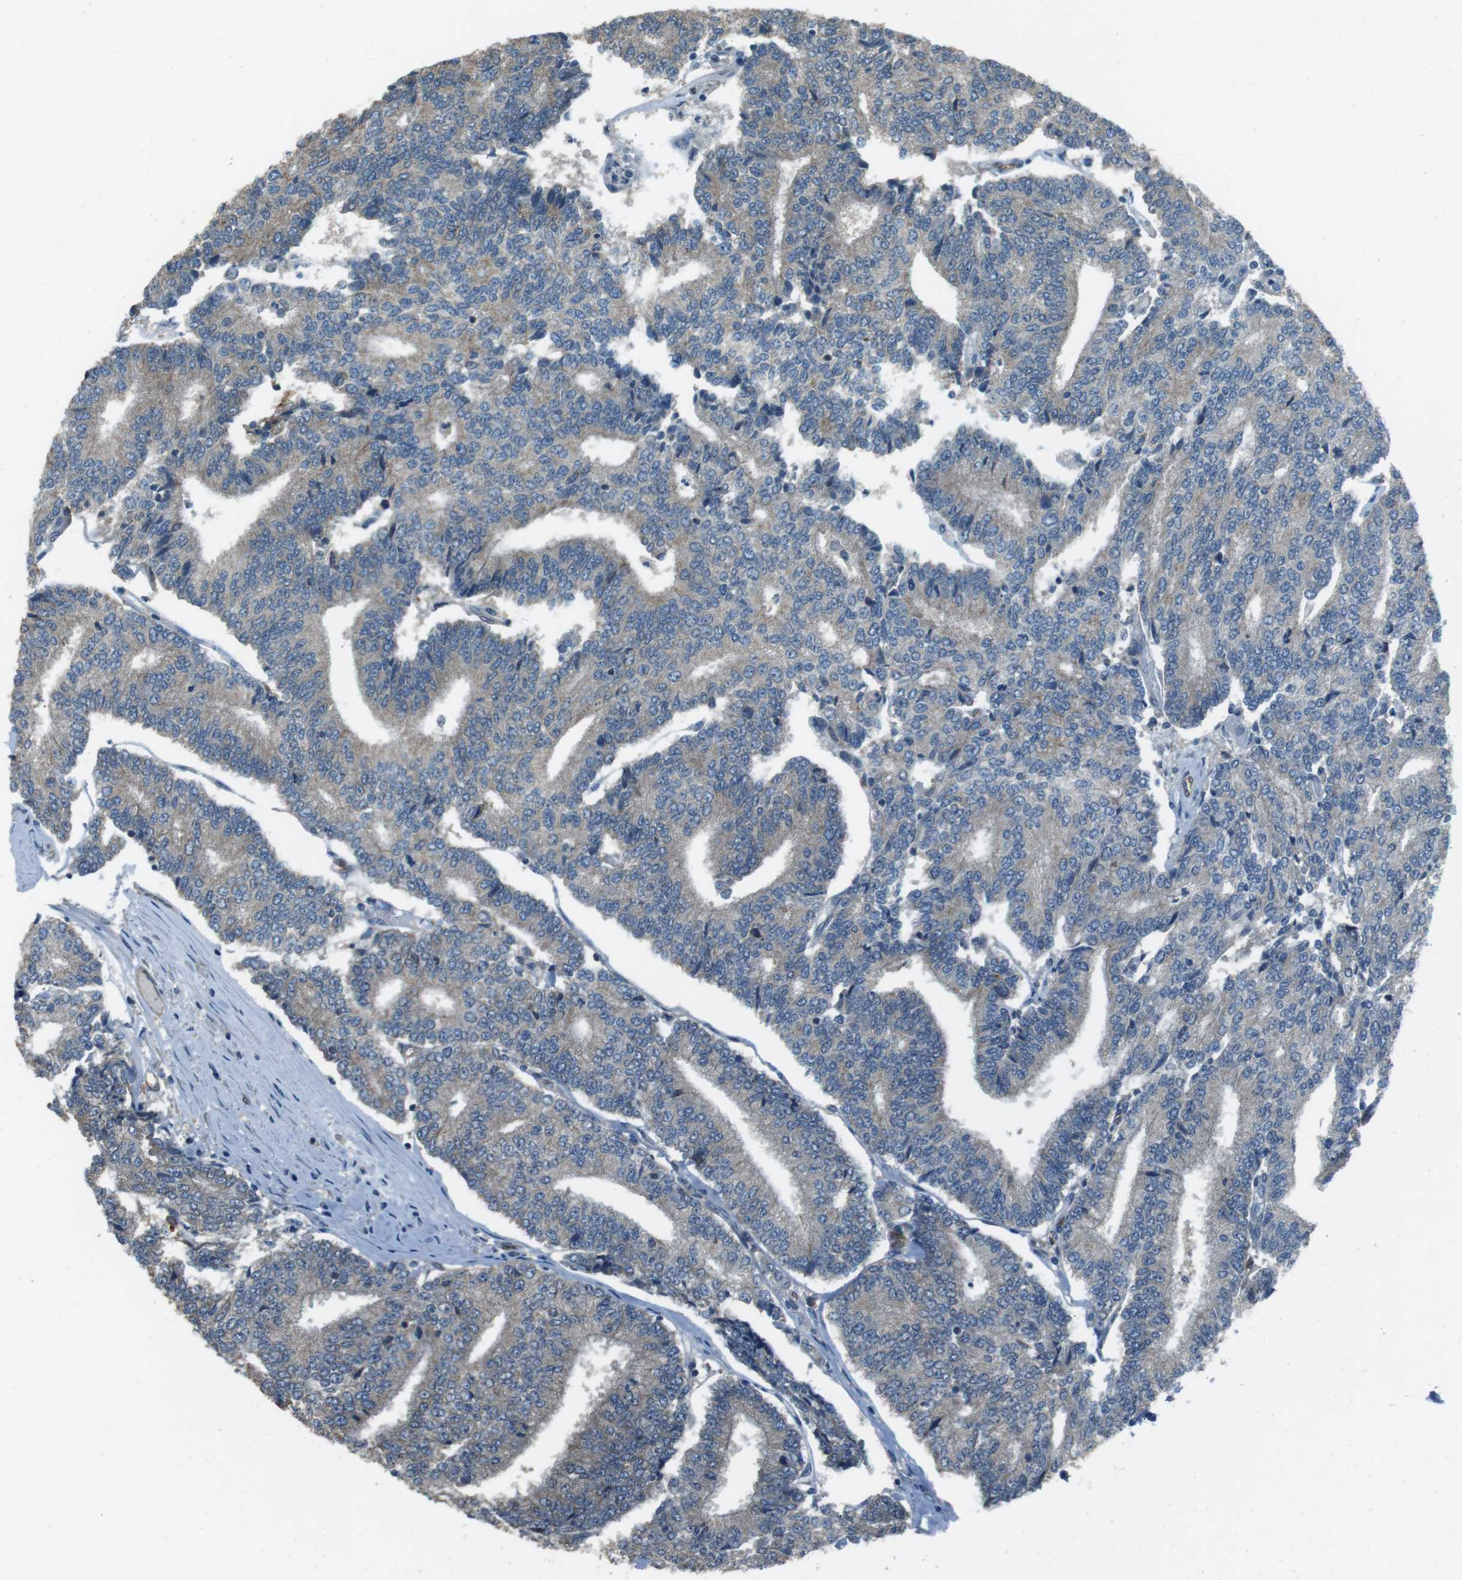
{"staining": {"intensity": "negative", "quantity": "none", "location": "none"}, "tissue": "prostate cancer", "cell_type": "Tumor cells", "image_type": "cancer", "snomed": [{"axis": "morphology", "description": "Normal tissue, NOS"}, {"axis": "morphology", "description": "Adenocarcinoma, High grade"}, {"axis": "topography", "description": "Prostate"}, {"axis": "topography", "description": "Seminal veicle"}], "caption": "Tumor cells are negative for brown protein staining in prostate cancer.", "gene": "MFAP3", "patient": {"sex": "male", "age": 55}}